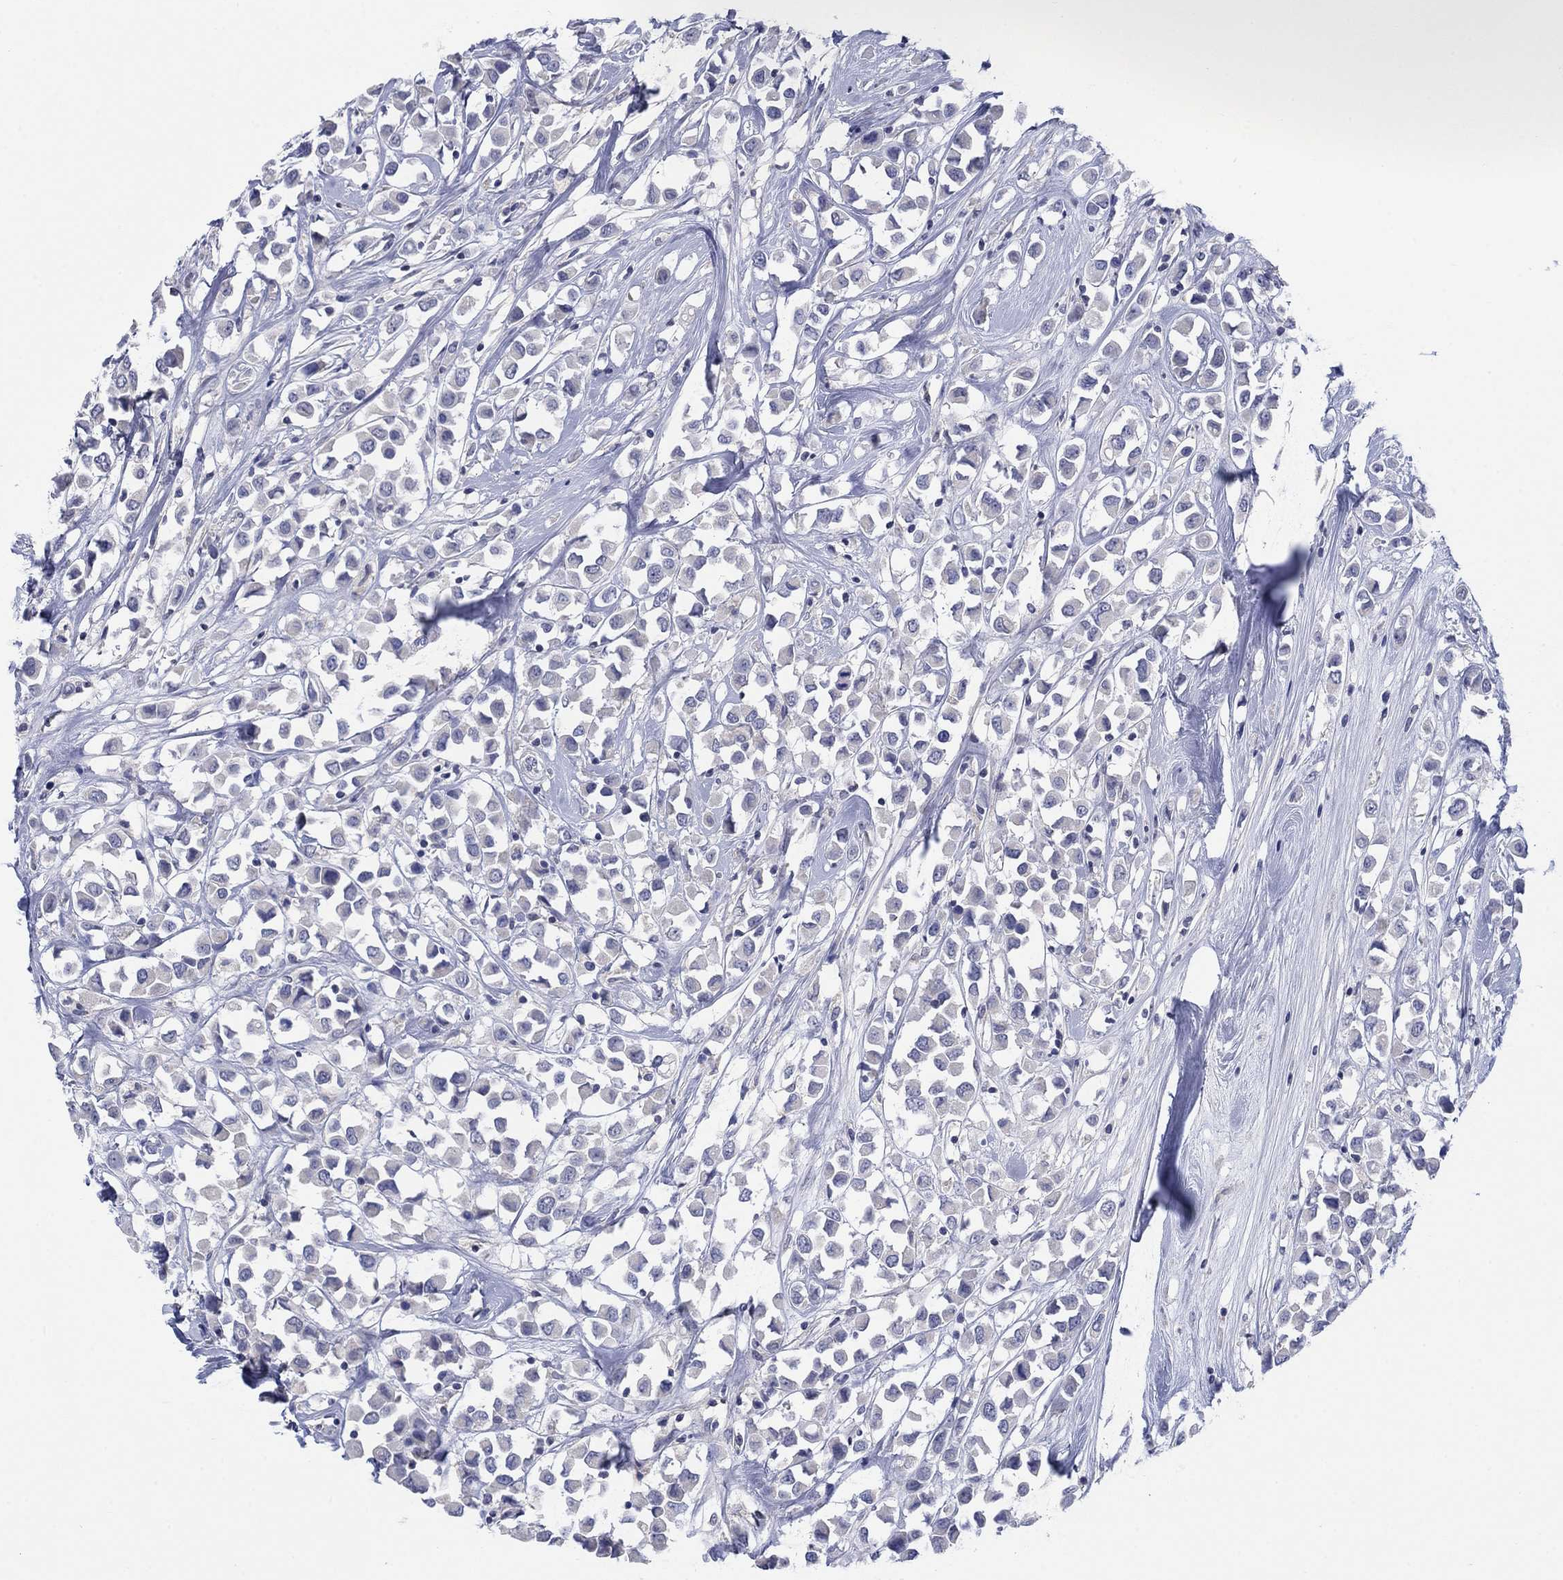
{"staining": {"intensity": "negative", "quantity": "none", "location": "none"}, "tissue": "breast cancer", "cell_type": "Tumor cells", "image_type": "cancer", "snomed": [{"axis": "morphology", "description": "Duct carcinoma"}, {"axis": "topography", "description": "Breast"}], "caption": "Tumor cells are negative for brown protein staining in breast cancer (infiltrating ductal carcinoma).", "gene": "FER1L6", "patient": {"sex": "female", "age": 61}}